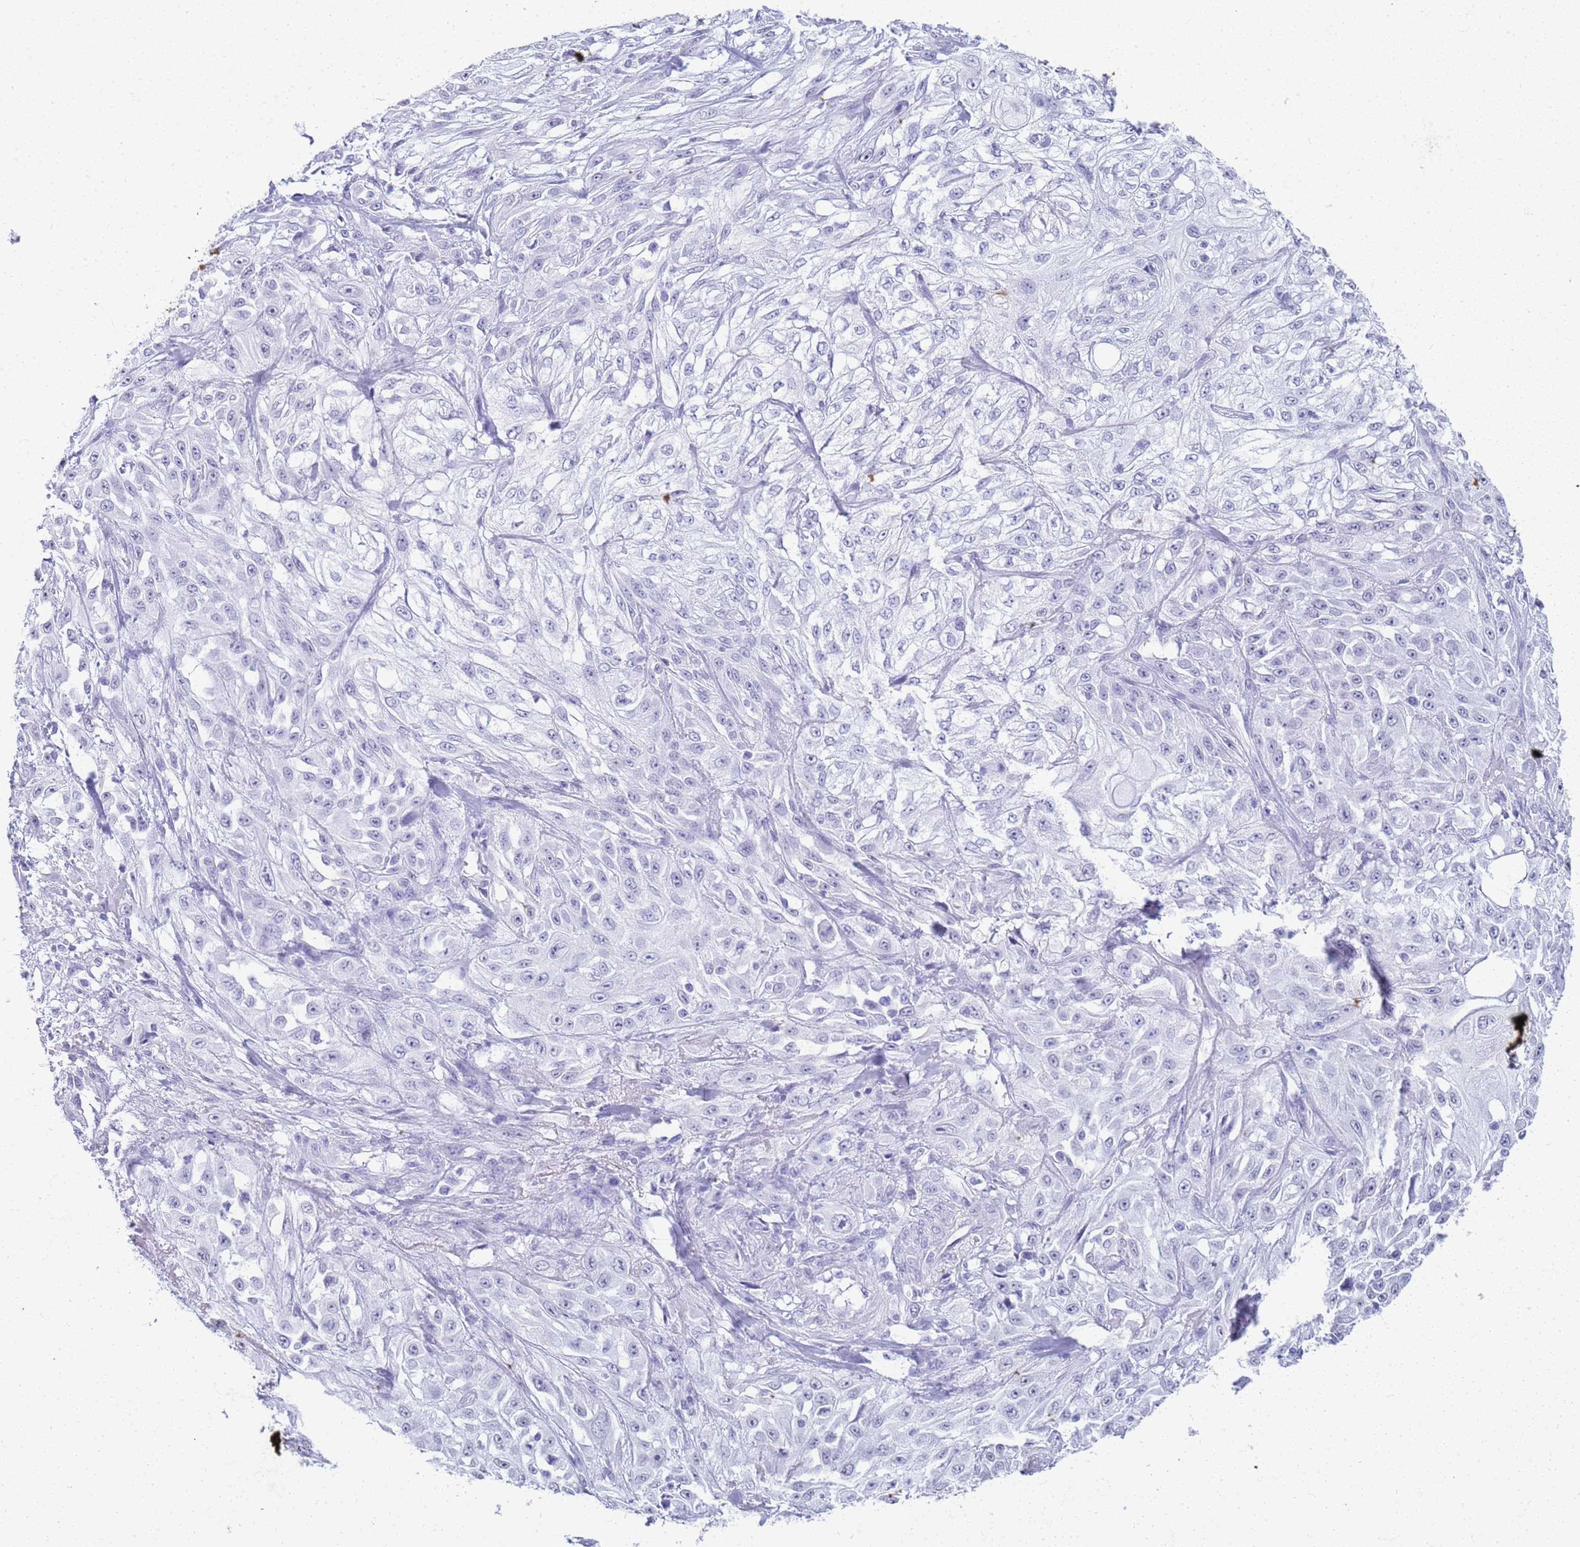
{"staining": {"intensity": "negative", "quantity": "none", "location": "none"}, "tissue": "skin cancer", "cell_type": "Tumor cells", "image_type": "cancer", "snomed": [{"axis": "morphology", "description": "Squamous cell carcinoma, NOS"}, {"axis": "morphology", "description": "Squamous cell carcinoma, metastatic, NOS"}, {"axis": "topography", "description": "Skin"}, {"axis": "topography", "description": "Lymph node"}], "caption": "DAB immunohistochemical staining of skin squamous cell carcinoma exhibits no significant expression in tumor cells. (DAB immunohistochemistry visualized using brightfield microscopy, high magnification).", "gene": "SLC7A9", "patient": {"sex": "male", "age": 75}}